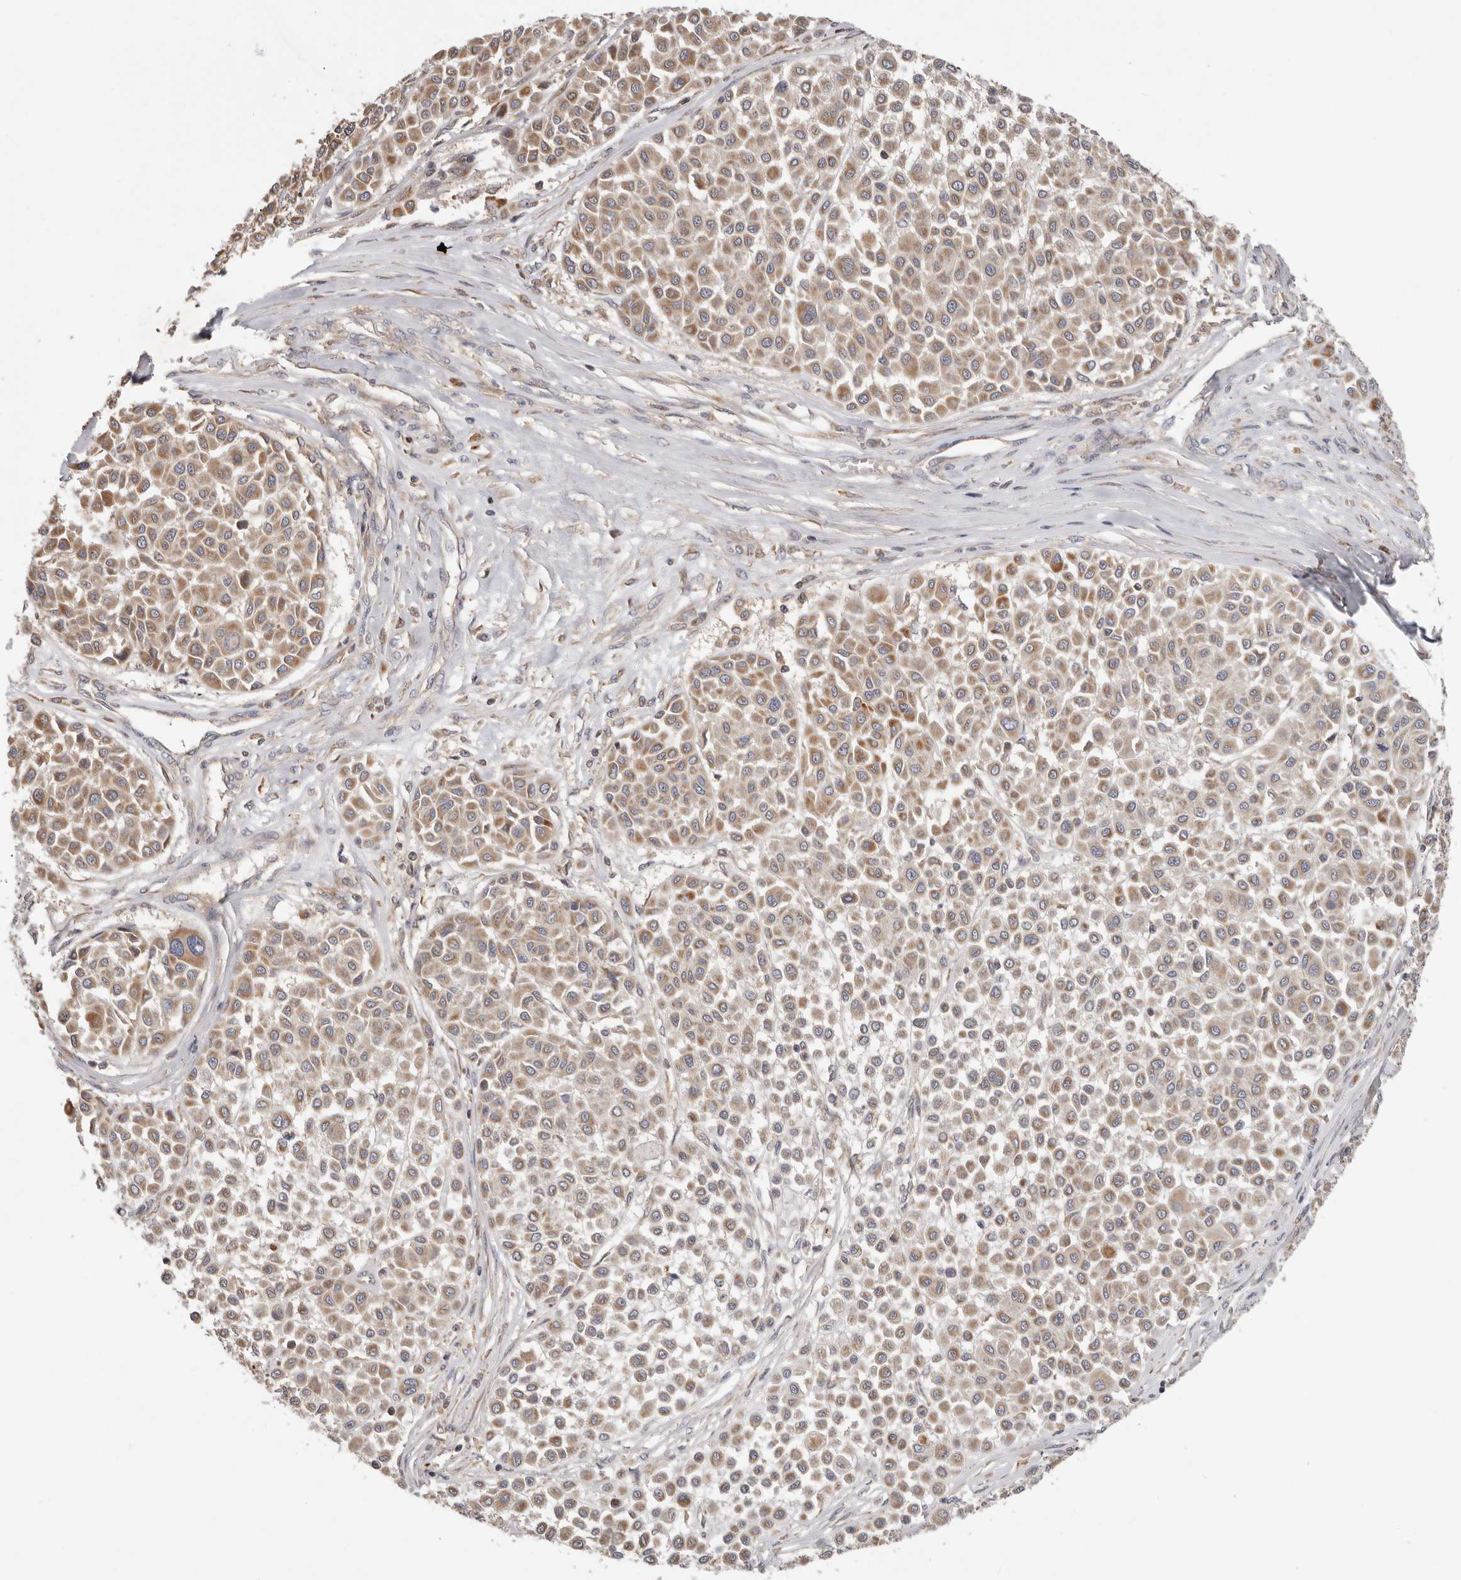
{"staining": {"intensity": "moderate", "quantity": ">75%", "location": "cytoplasmic/membranous"}, "tissue": "melanoma", "cell_type": "Tumor cells", "image_type": "cancer", "snomed": [{"axis": "morphology", "description": "Malignant melanoma, Metastatic site"}, {"axis": "topography", "description": "Soft tissue"}], "caption": "Moderate cytoplasmic/membranous protein positivity is present in about >75% of tumor cells in melanoma.", "gene": "LRP6", "patient": {"sex": "male", "age": 41}}